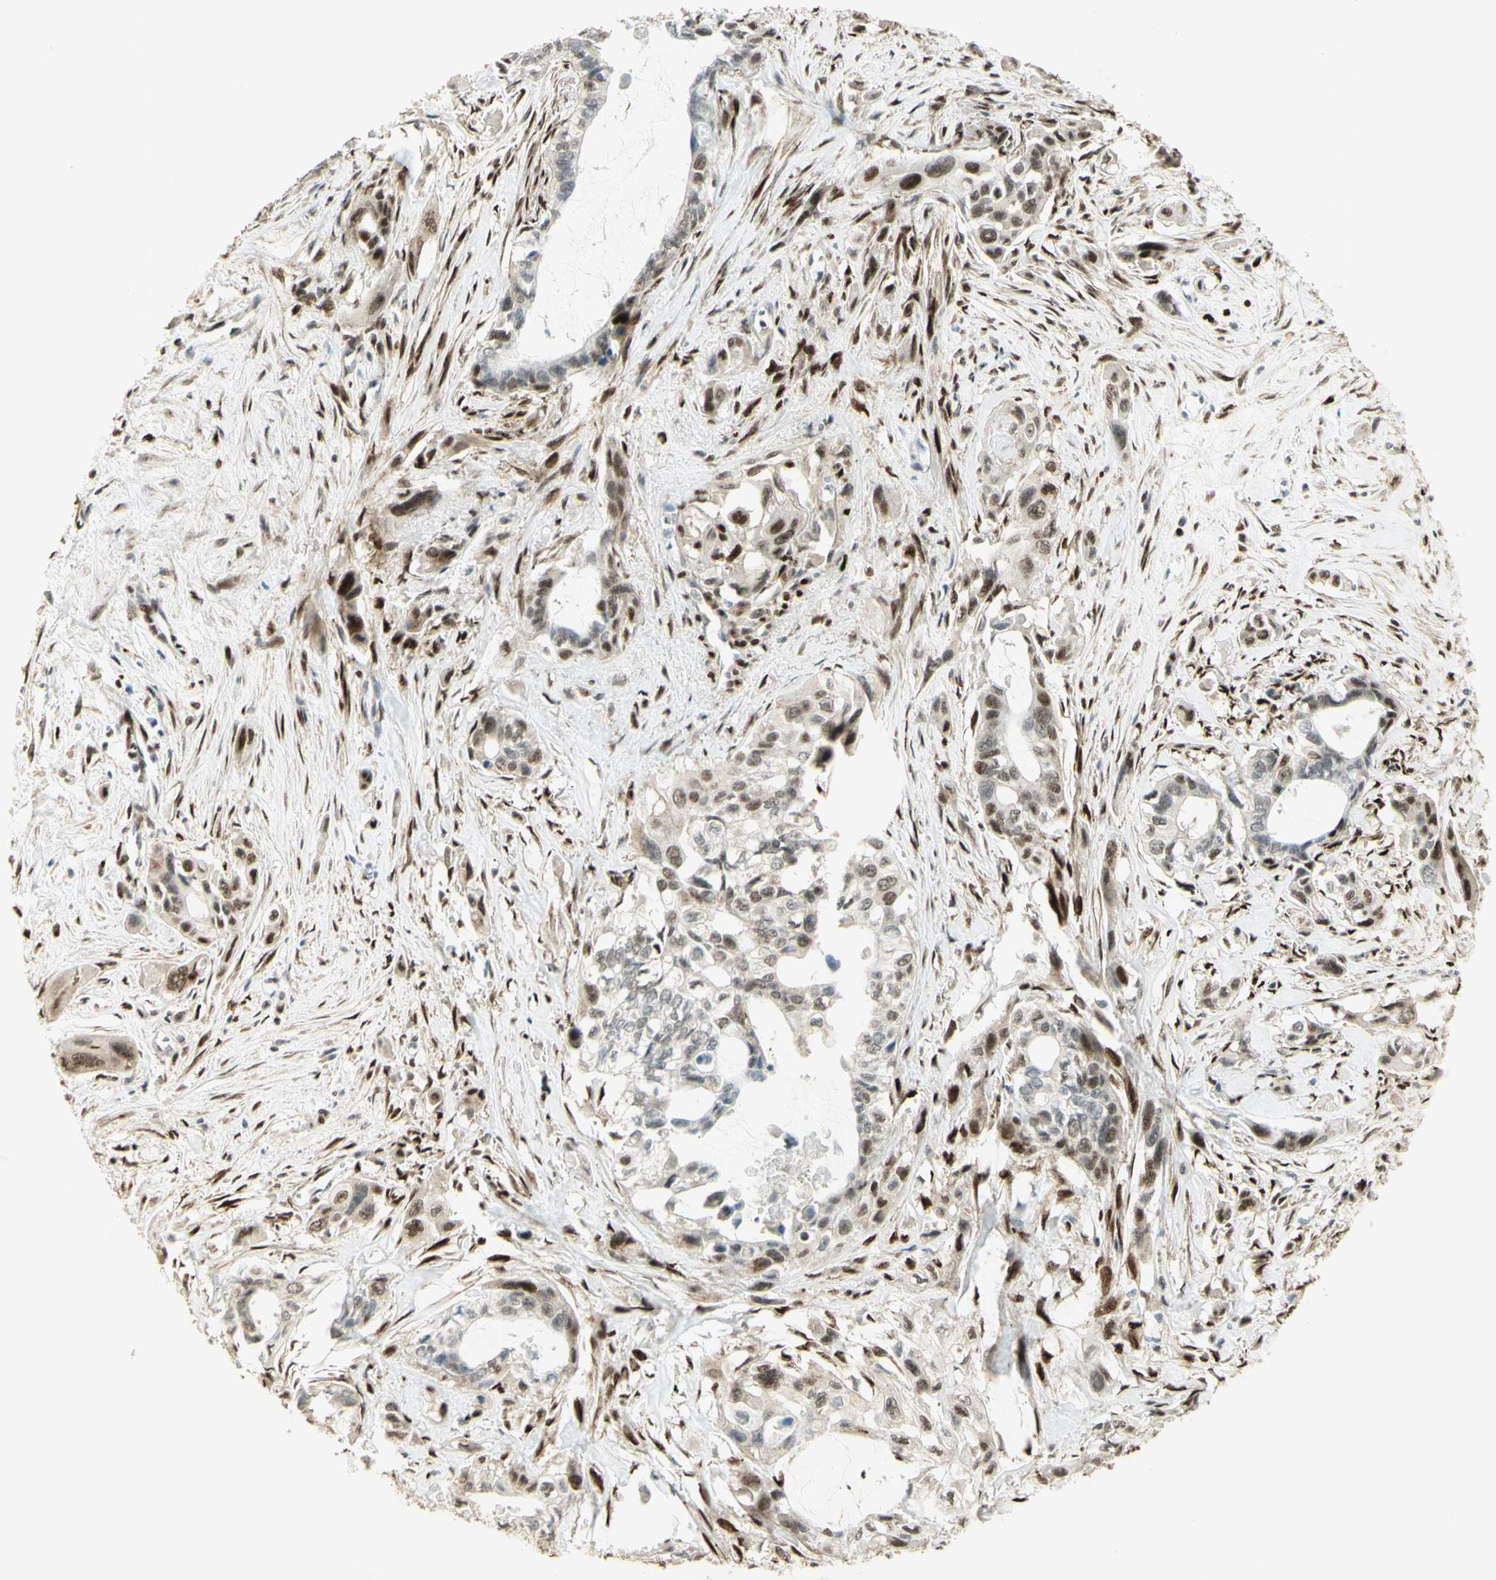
{"staining": {"intensity": "moderate", "quantity": "25%-75%", "location": "nuclear"}, "tissue": "pancreatic cancer", "cell_type": "Tumor cells", "image_type": "cancer", "snomed": [{"axis": "morphology", "description": "Adenocarcinoma, NOS"}, {"axis": "topography", "description": "Pancreas"}], "caption": "A brown stain highlights moderate nuclear positivity of a protein in human pancreatic adenocarcinoma tumor cells. The staining was performed using DAB to visualize the protein expression in brown, while the nuclei were stained in blue with hematoxylin (Magnification: 20x).", "gene": "FOXP1", "patient": {"sex": "male", "age": 73}}